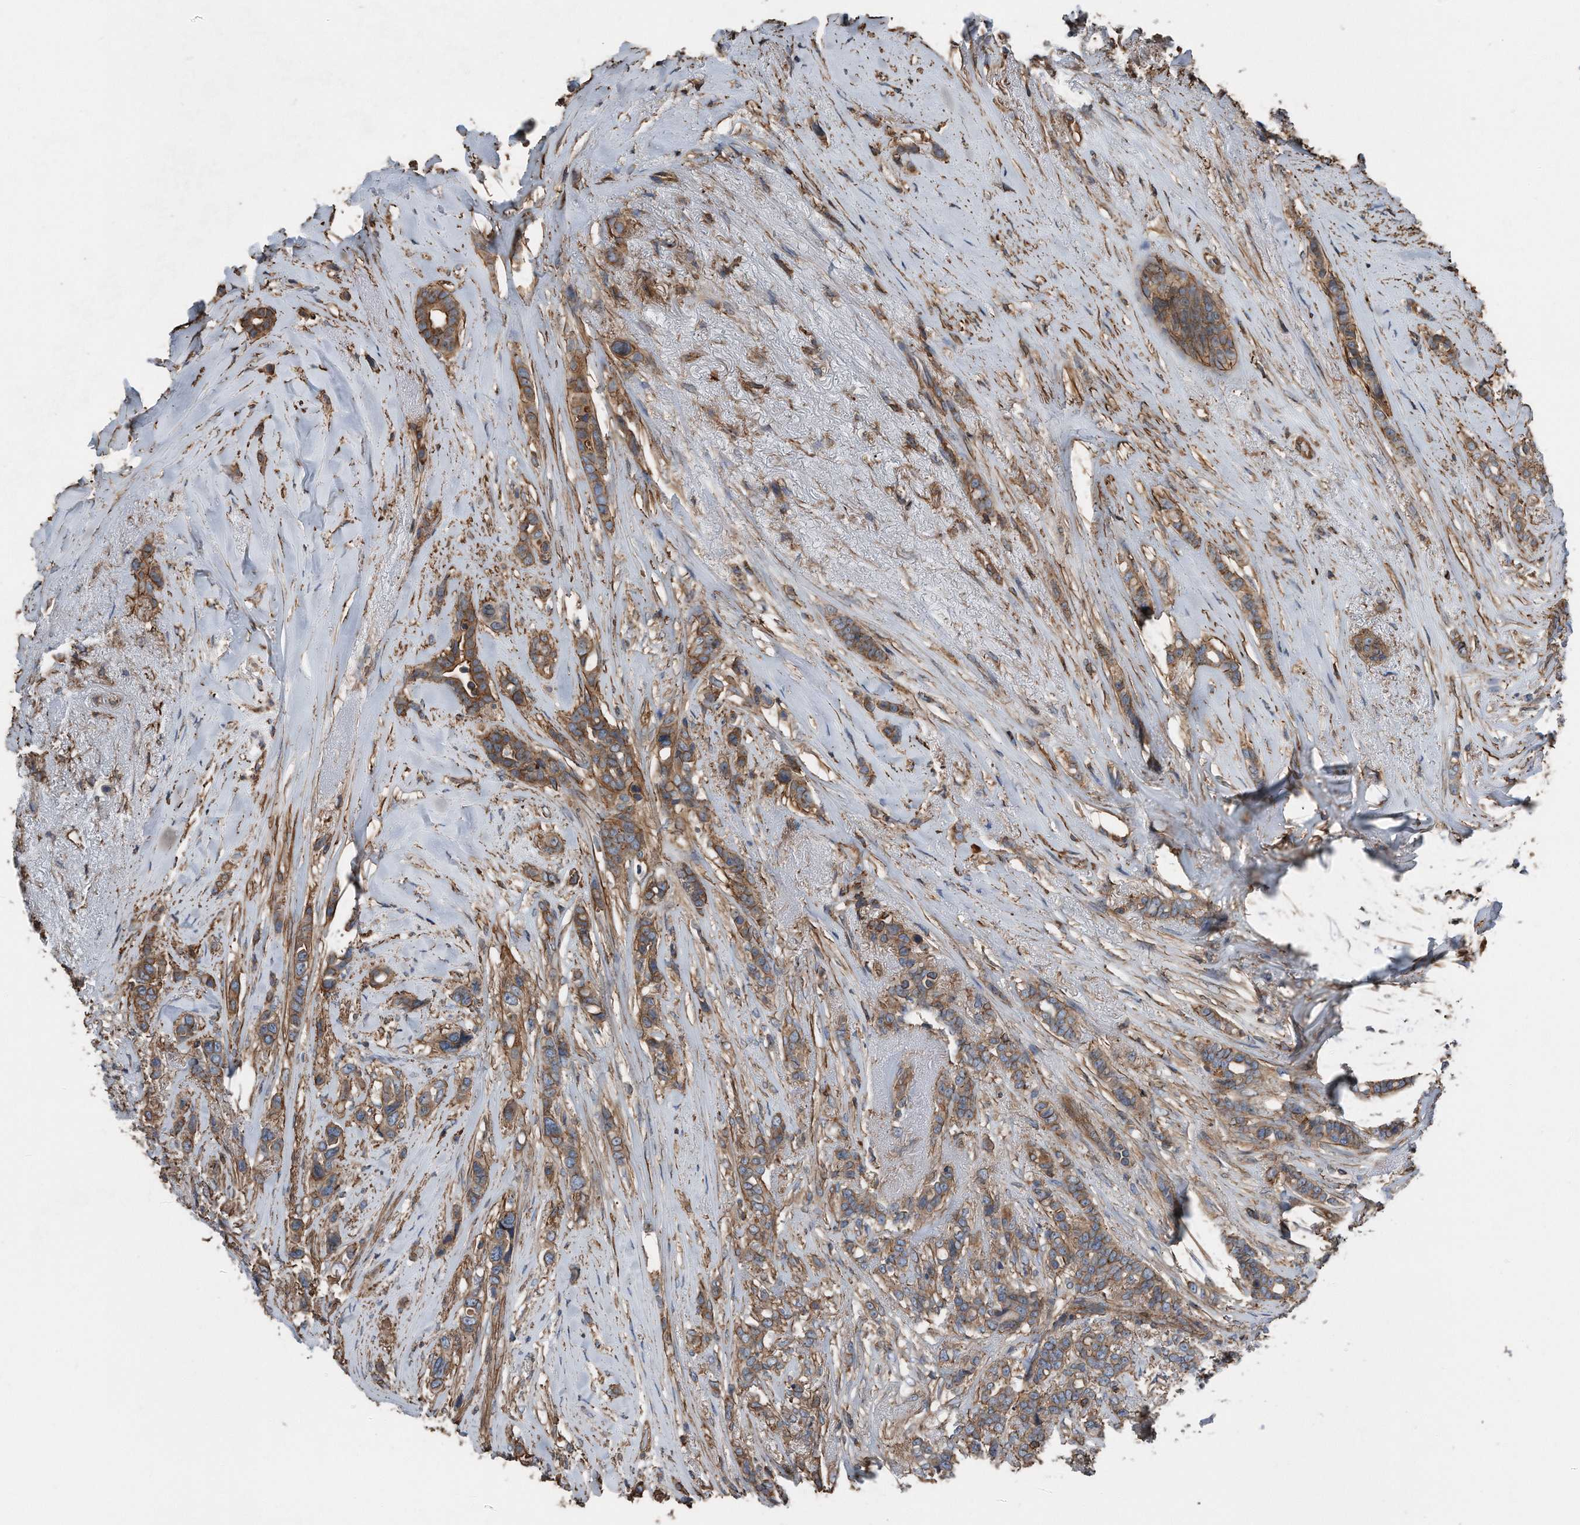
{"staining": {"intensity": "moderate", "quantity": ">75%", "location": "cytoplasmic/membranous"}, "tissue": "breast cancer", "cell_type": "Tumor cells", "image_type": "cancer", "snomed": [{"axis": "morphology", "description": "Lobular carcinoma"}, {"axis": "topography", "description": "Breast"}], "caption": "IHC of human lobular carcinoma (breast) reveals medium levels of moderate cytoplasmic/membranous positivity in approximately >75% of tumor cells. The protein of interest is stained brown, and the nuclei are stained in blue (DAB IHC with brightfield microscopy, high magnification).", "gene": "RSPO3", "patient": {"sex": "female", "age": 51}}